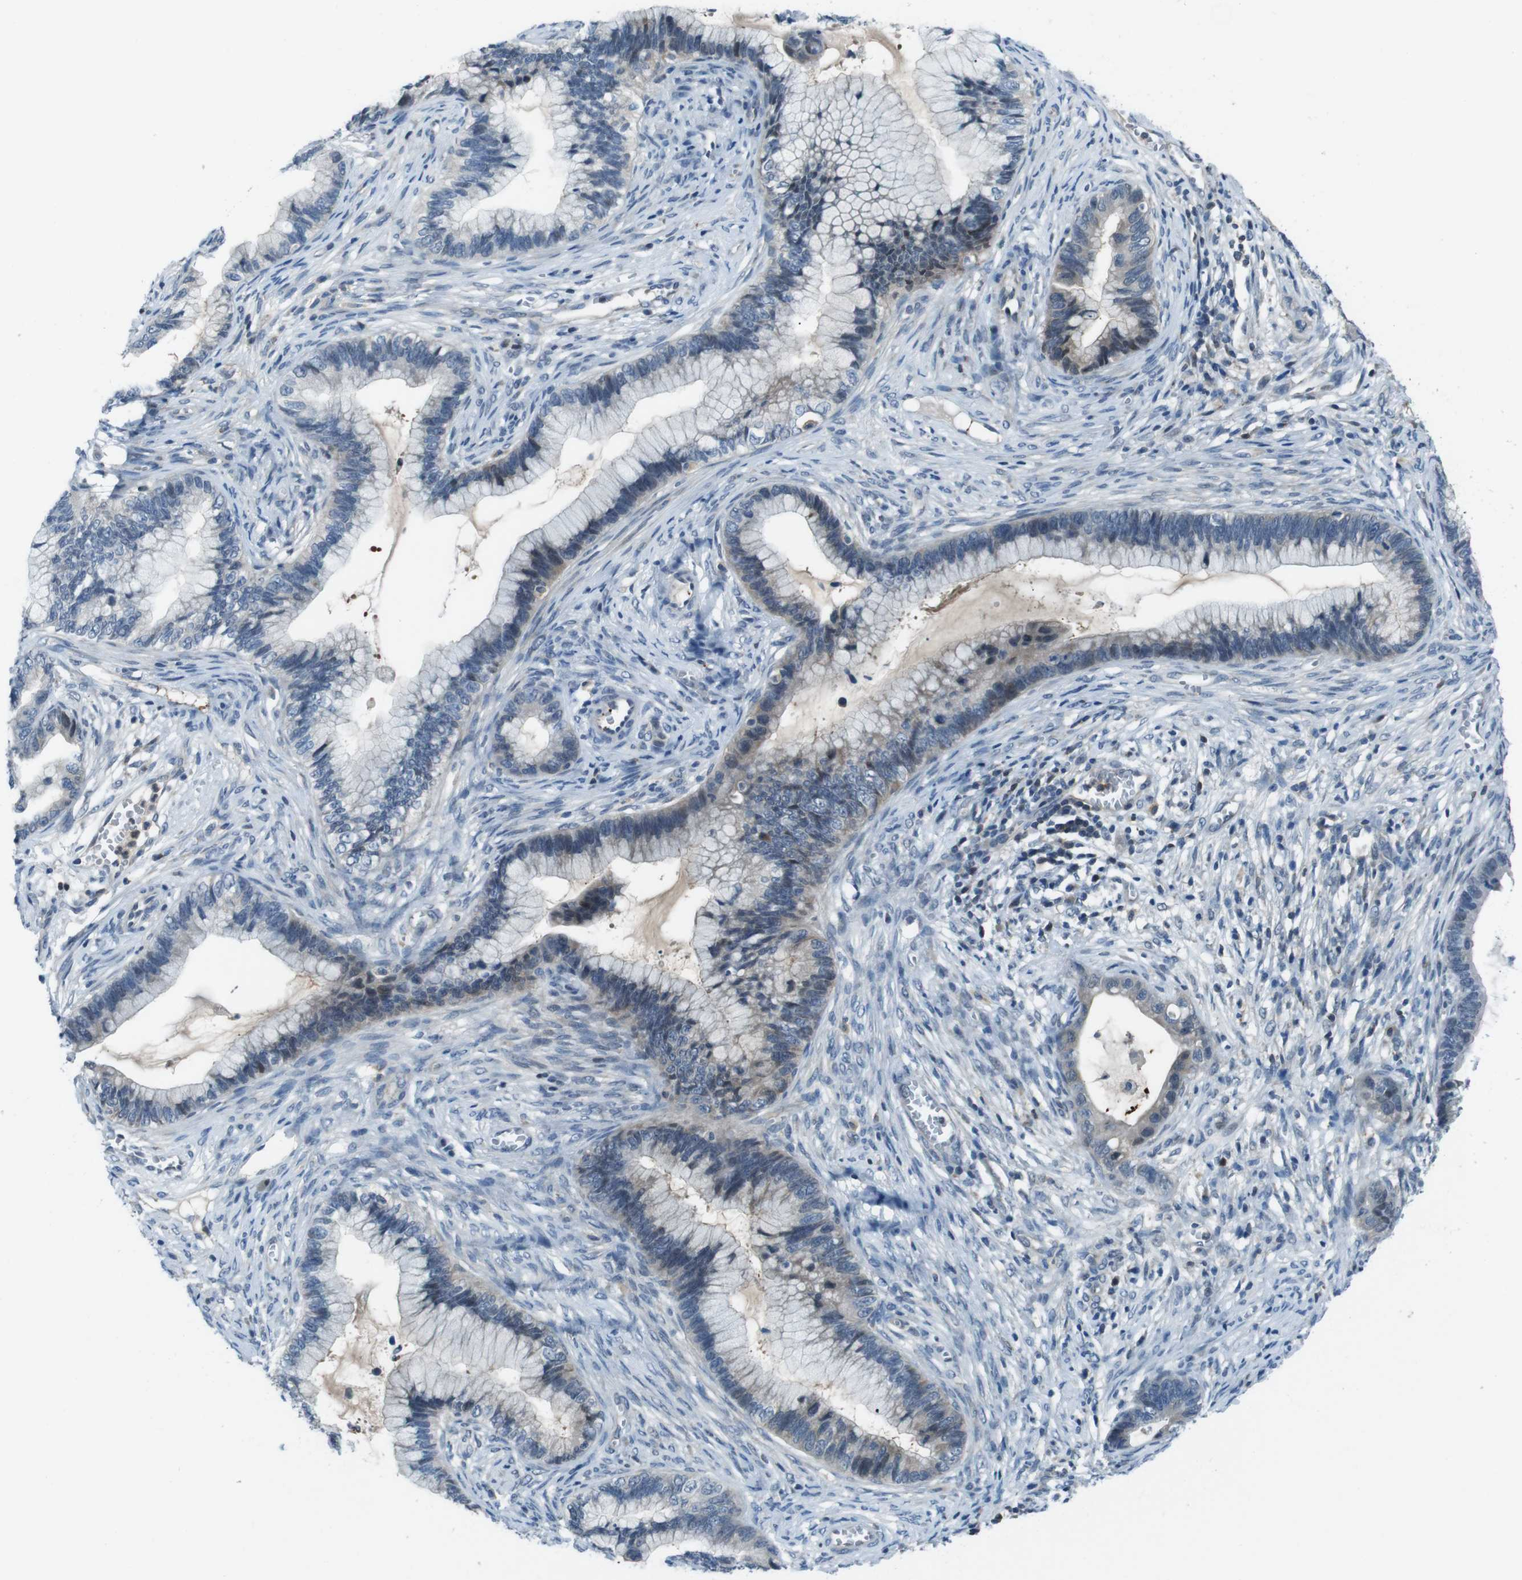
{"staining": {"intensity": "weak", "quantity": "<25%", "location": "cytoplasmic/membranous,nuclear"}, "tissue": "cervical cancer", "cell_type": "Tumor cells", "image_type": "cancer", "snomed": [{"axis": "morphology", "description": "Adenocarcinoma, NOS"}, {"axis": "topography", "description": "Cervix"}], "caption": "A histopathology image of human cervical cancer (adenocarcinoma) is negative for staining in tumor cells.", "gene": "NANOS2", "patient": {"sex": "female", "age": 44}}